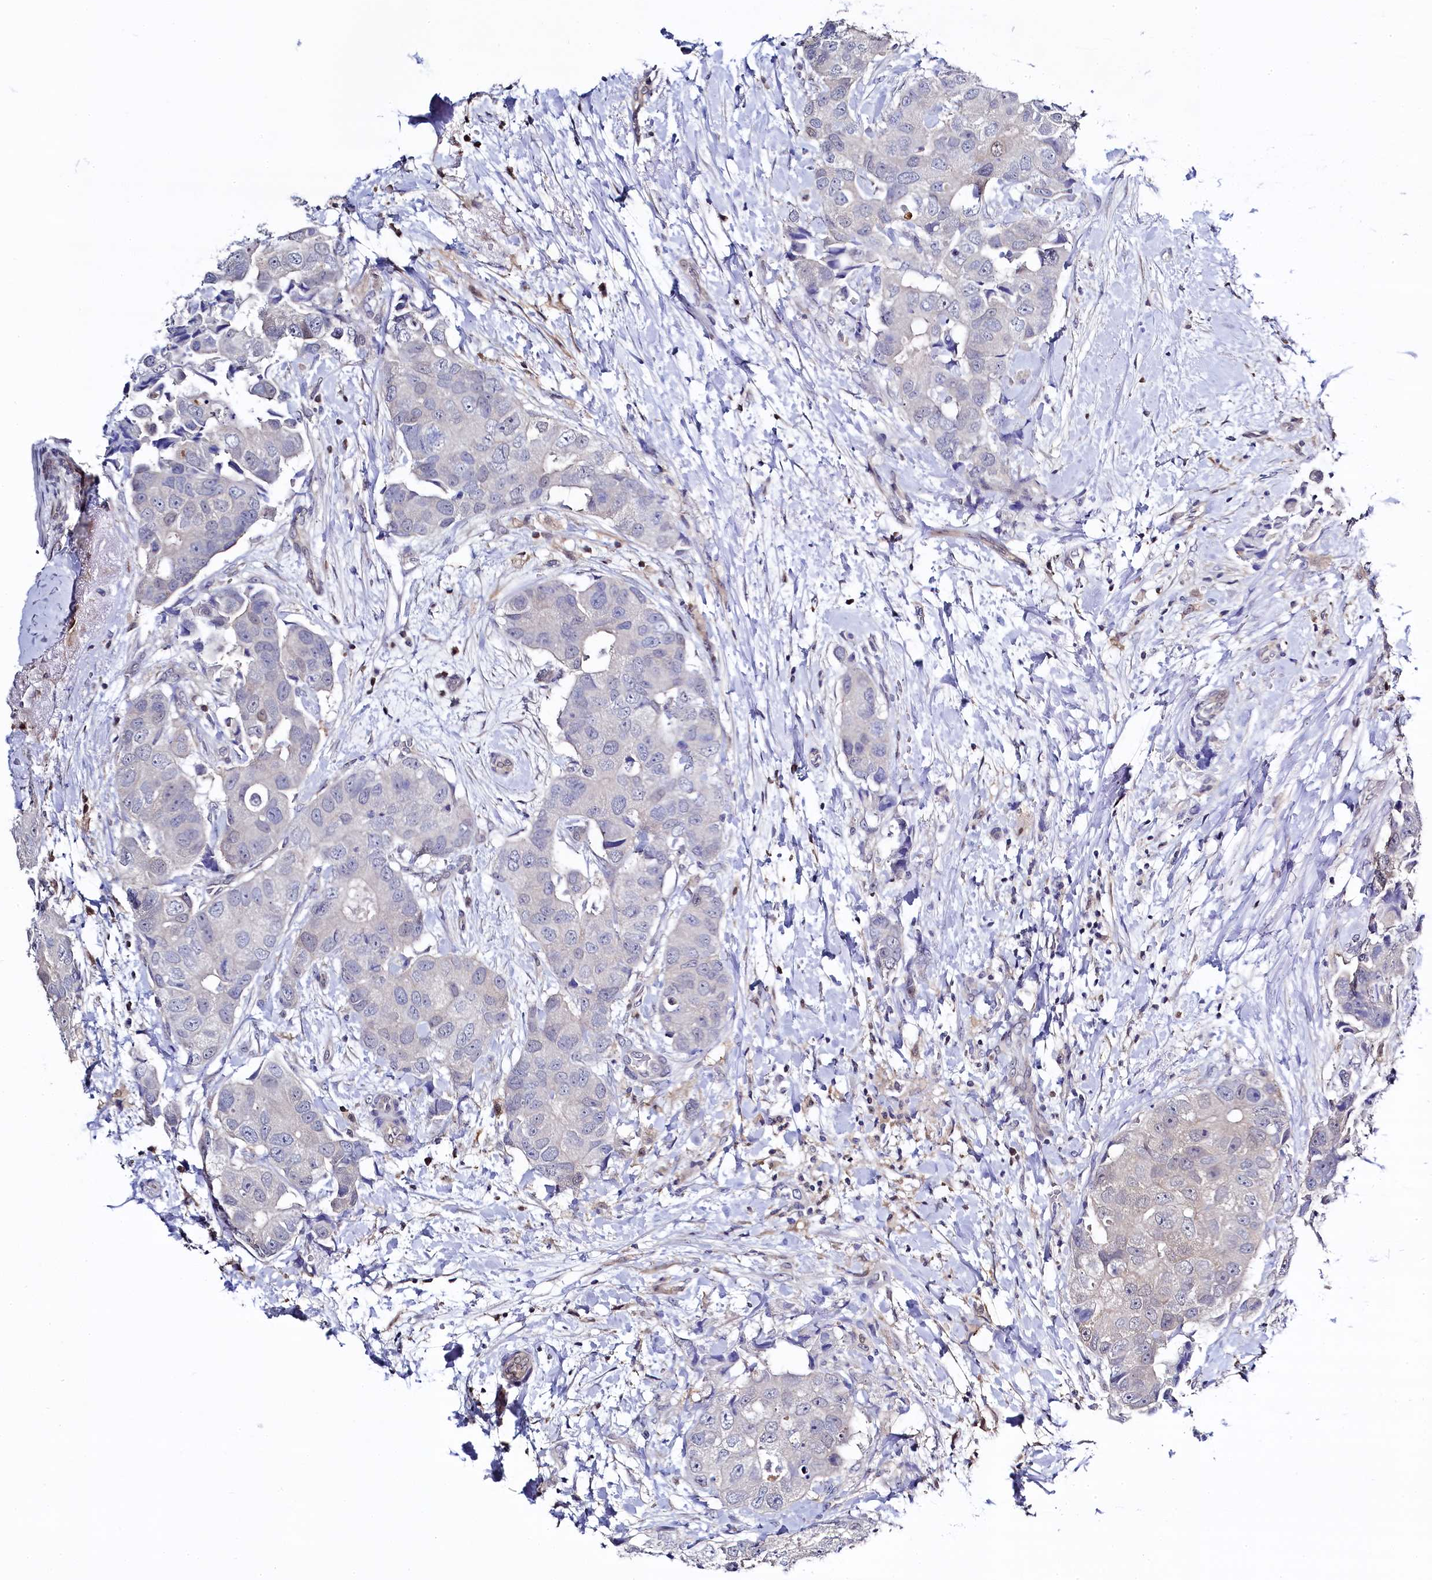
{"staining": {"intensity": "negative", "quantity": "none", "location": "none"}, "tissue": "breast cancer", "cell_type": "Tumor cells", "image_type": "cancer", "snomed": [{"axis": "morphology", "description": "Normal tissue, NOS"}, {"axis": "morphology", "description": "Duct carcinoma"}, {"axis": "topography", "description": "Breast"}], "caption": "There is no significant expression in tumor cells of breast cancer. Brightfield microscopy of immunohistochemistry stained with DAB (brown) and hematoxylin (blue), captured at high magnification.", "gene": "C11orf54", "patient": {"sex": "female", "age": 62}}